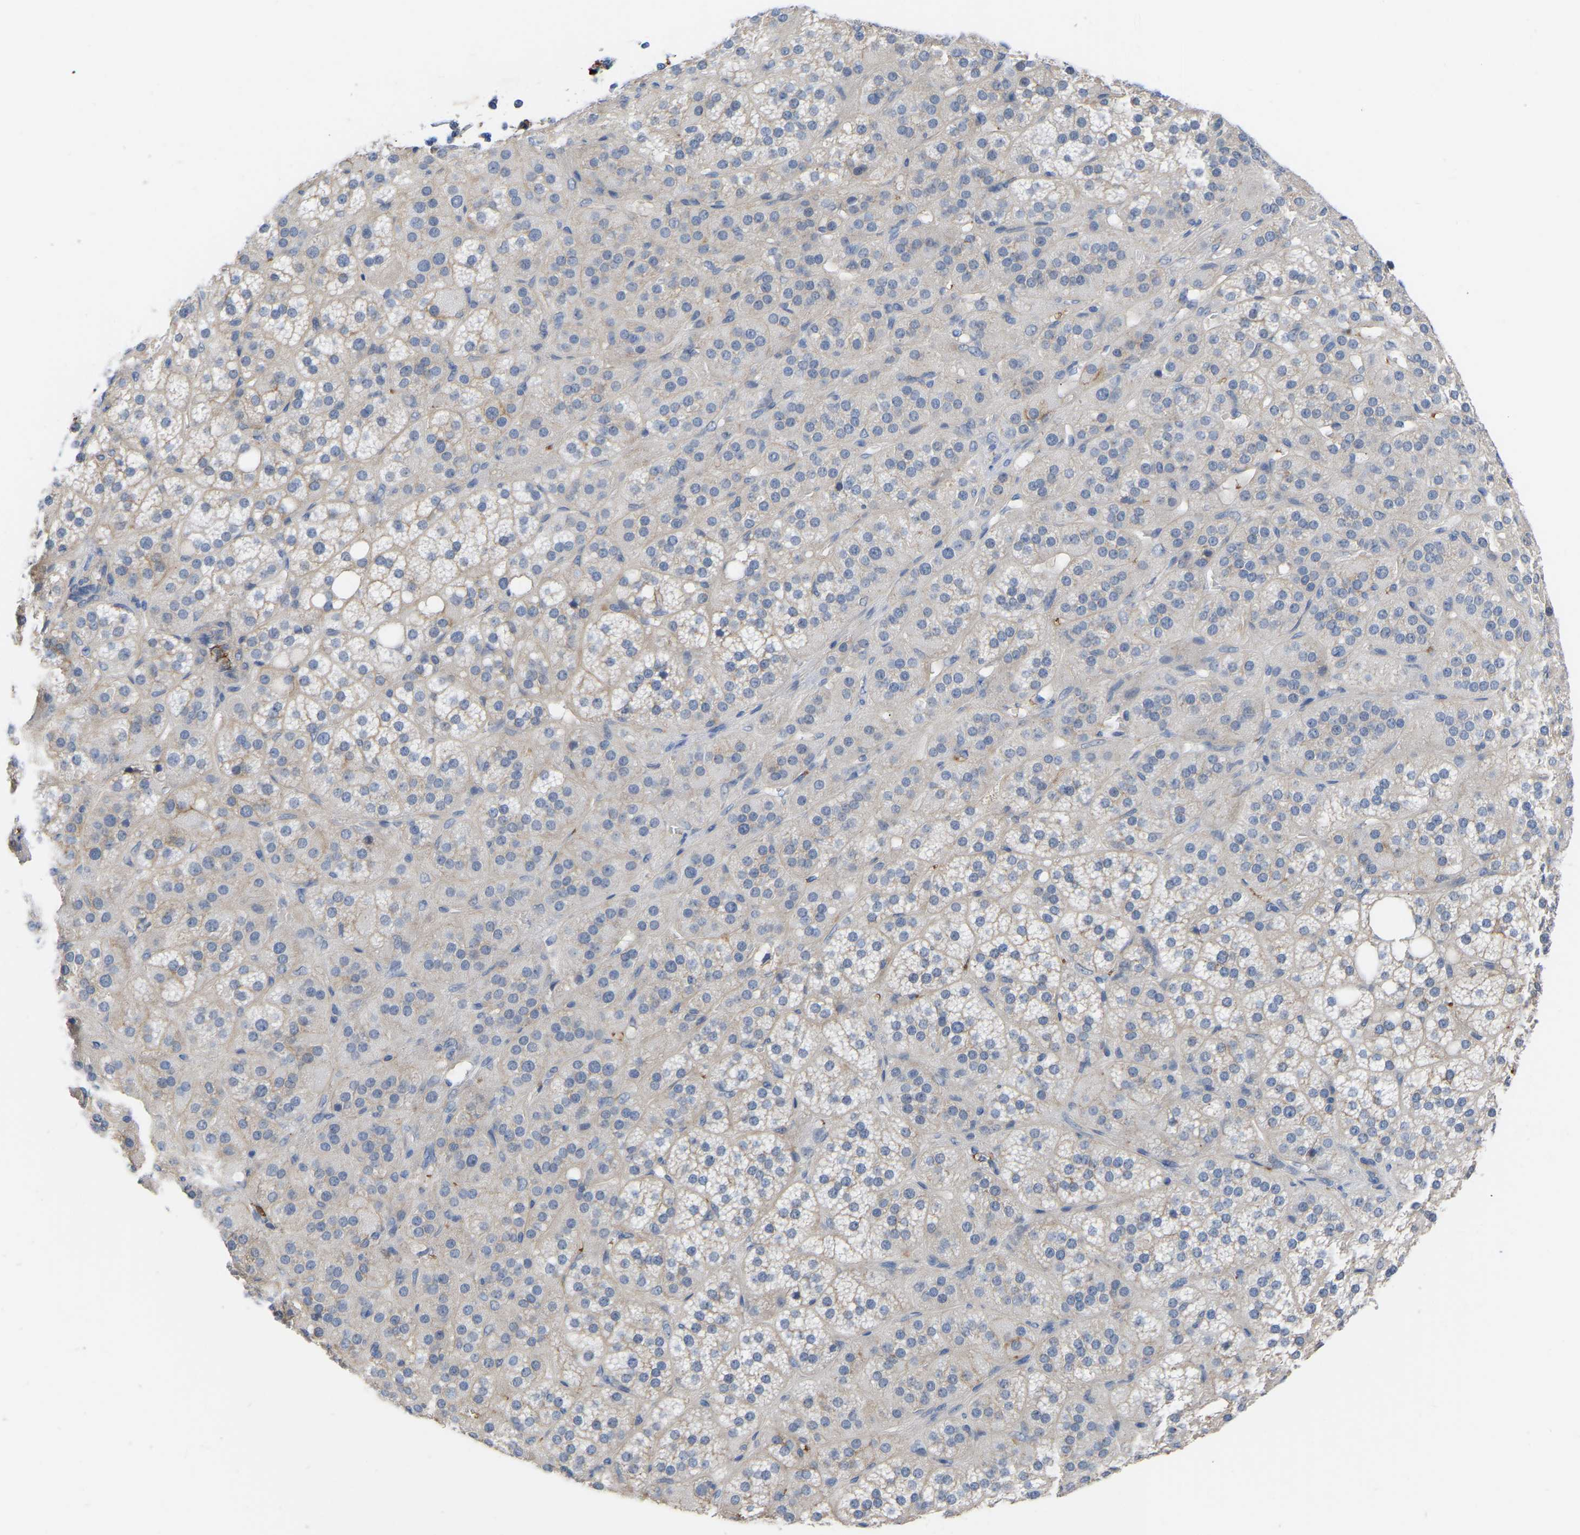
{"staining": {"intensity": "negative", "quantity": "none", "location": "none"}, "tissue": "adrenal gland", "cell_type": "Glandular cells", "image_type": "normal", "snomed": [{"axis": "morphology", "description": "Normal tissue, NOS"}, {"axis": "topography", "description": "Adrenal gland"}], "caption": "High power microscopy micrograph of an immunohistochemistry photomicrograph of unremarkable adrenal gland, revealing no significant positivity in glandular cells. (Immunohistochemistry, brightfield microscopy, high magnification).", "gene": "ZNF449", "patient": {"sex": "female", "age": 59}}